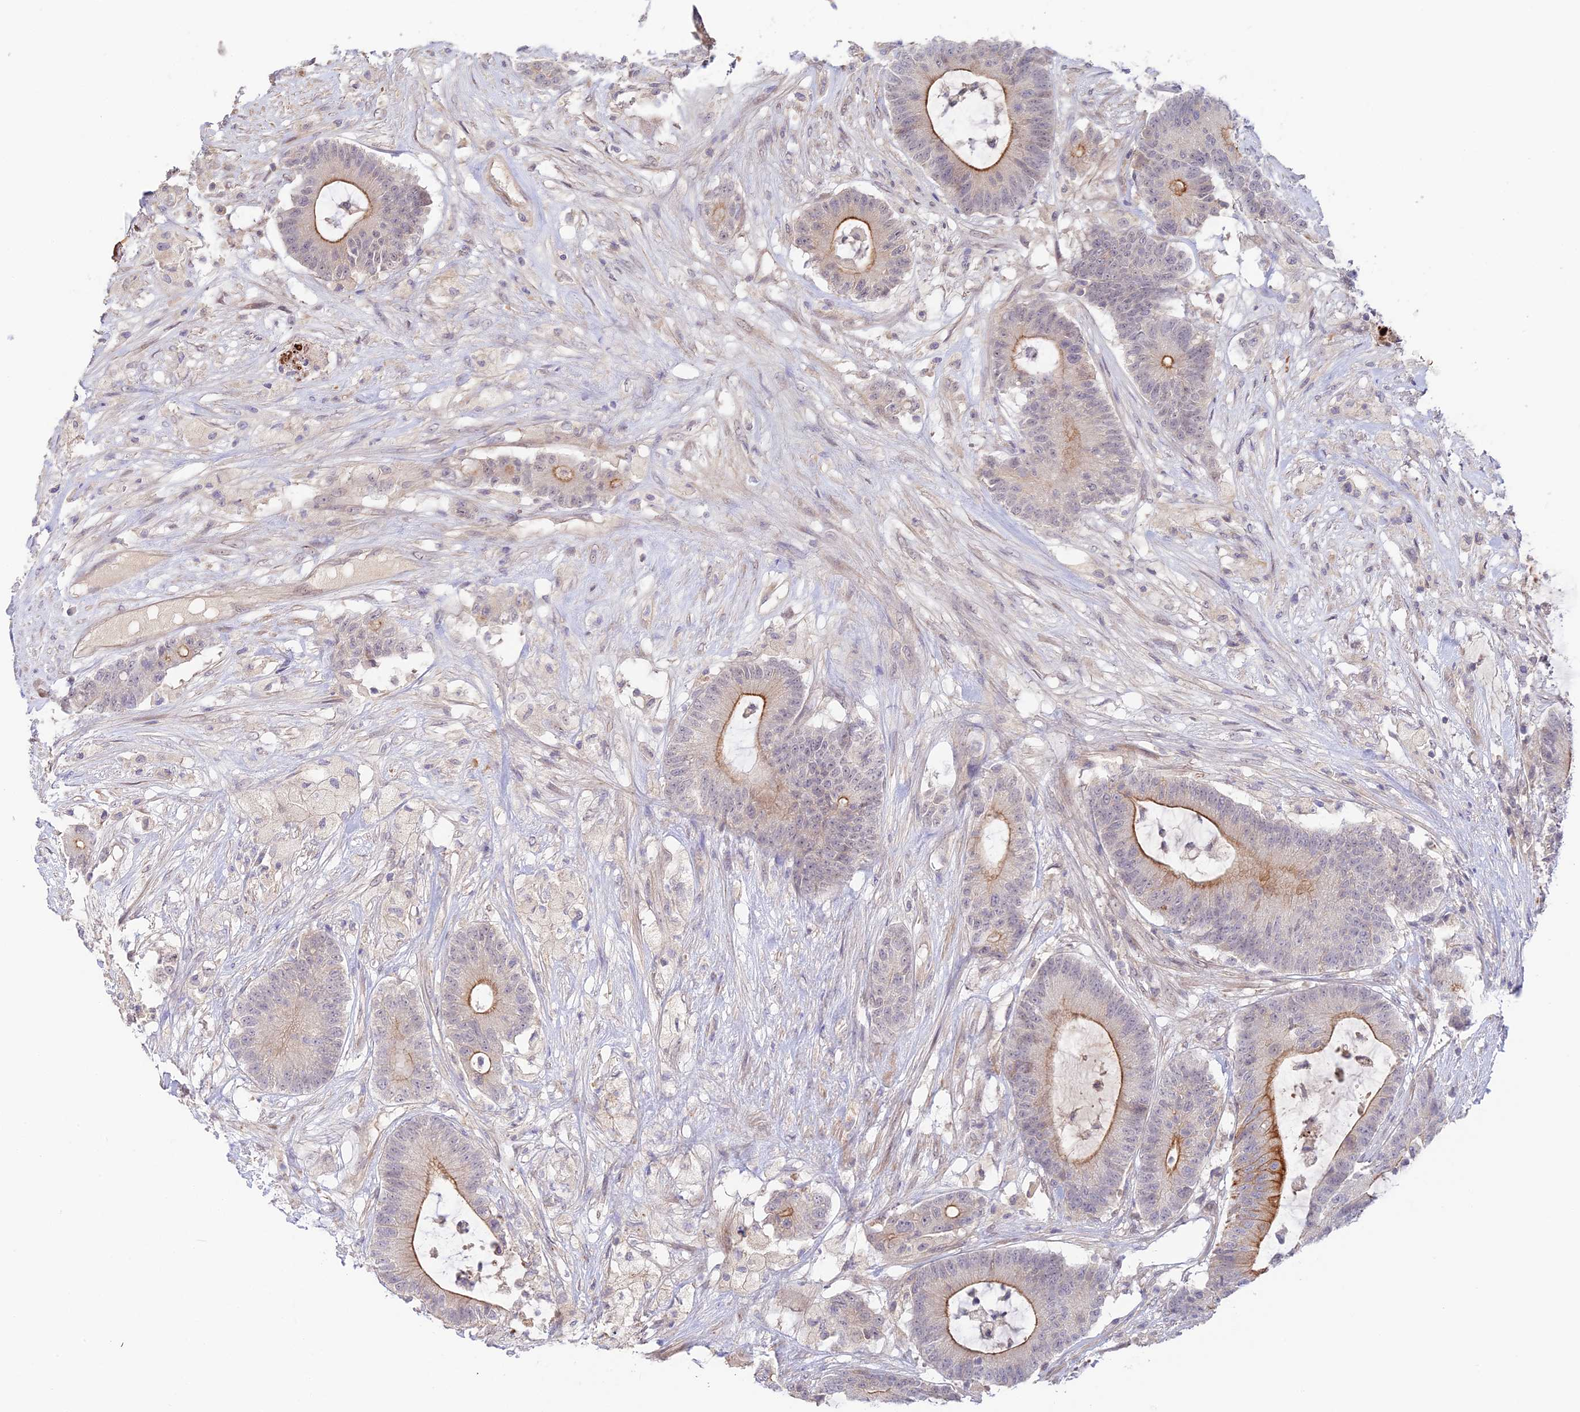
{"staining": {"intensity": "moderate", "quantity": "25%-75%", "location": "cytoplasmic/membranous"}, "tissue": "colorectal cancer", "cell_type": "Tumor cells", "image_type": "cancer", "snomed": [{"axis": "morphology", "description": "Adenocarcinoma, NOS"}, {"axis": "topography", "description": "Colon"}], "caption": "A photomicrograph of human colorectal adenocarcinoma stained for a protein demonstrates moderate cytoplasmic/membranous brown staining in tumor cells.", "gene": "CAMSAP3", "patient": {"sex": "female", "age": 84}}